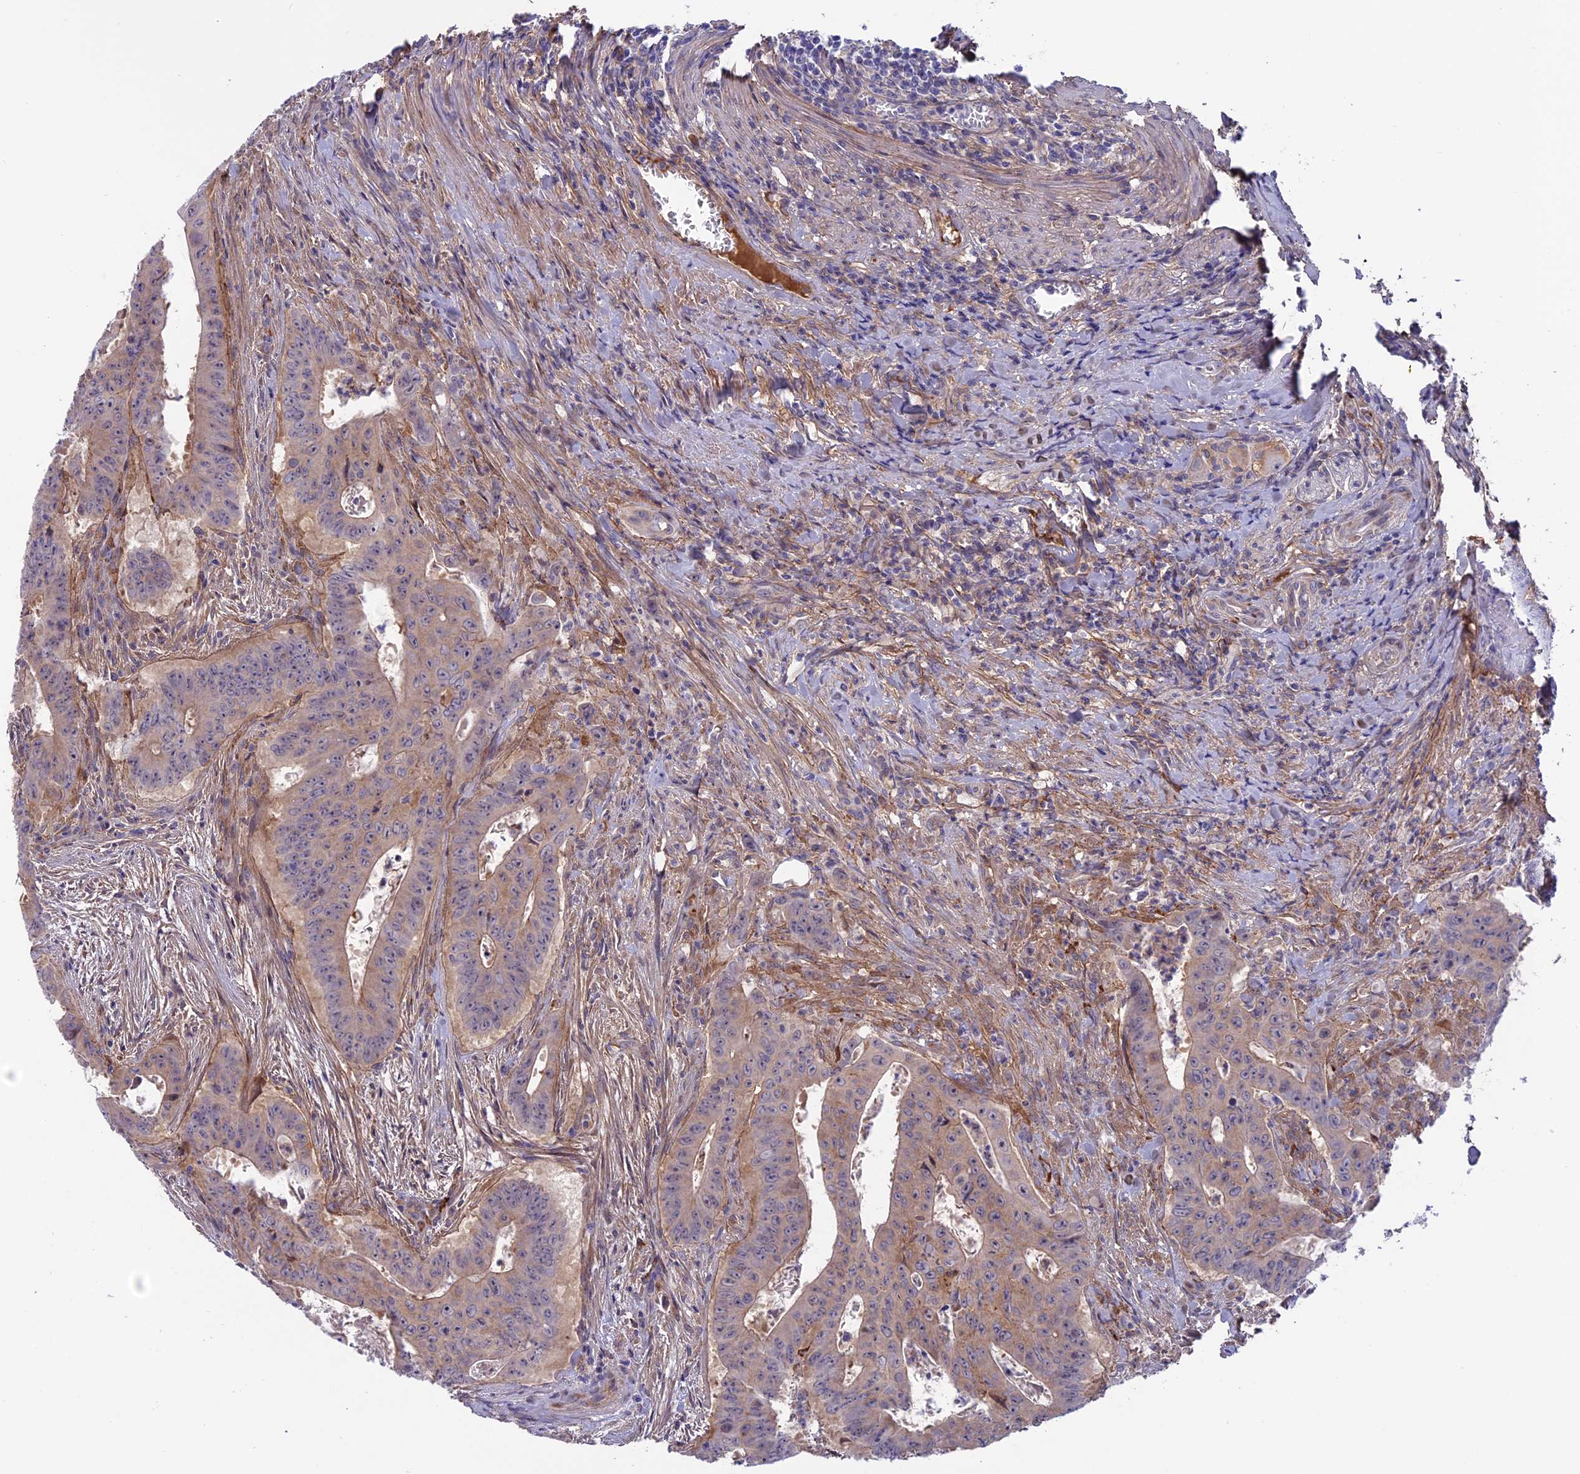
{"staining": {"intensity": "weak", "quantity": "25%-75%", "location": "cytoplasmic/membranous"}, "tissue": "colorectal cancer", "cell_type": "Tumor cells", "image_type": "cancer", "snomed": [{"axis": "morphology", "description": "Adenocarcinoma, NOS"}, {"axis": "topography", "description": "Rectum"}], "caption": "Tumor cells reveal low levels of weak cytoplasmic/membranous expression in approximately 25%-75% of cells in colorectal adenocarcinoma.", "gene": "COL4A3", "patient": {"sex": "female", "age": 75}}